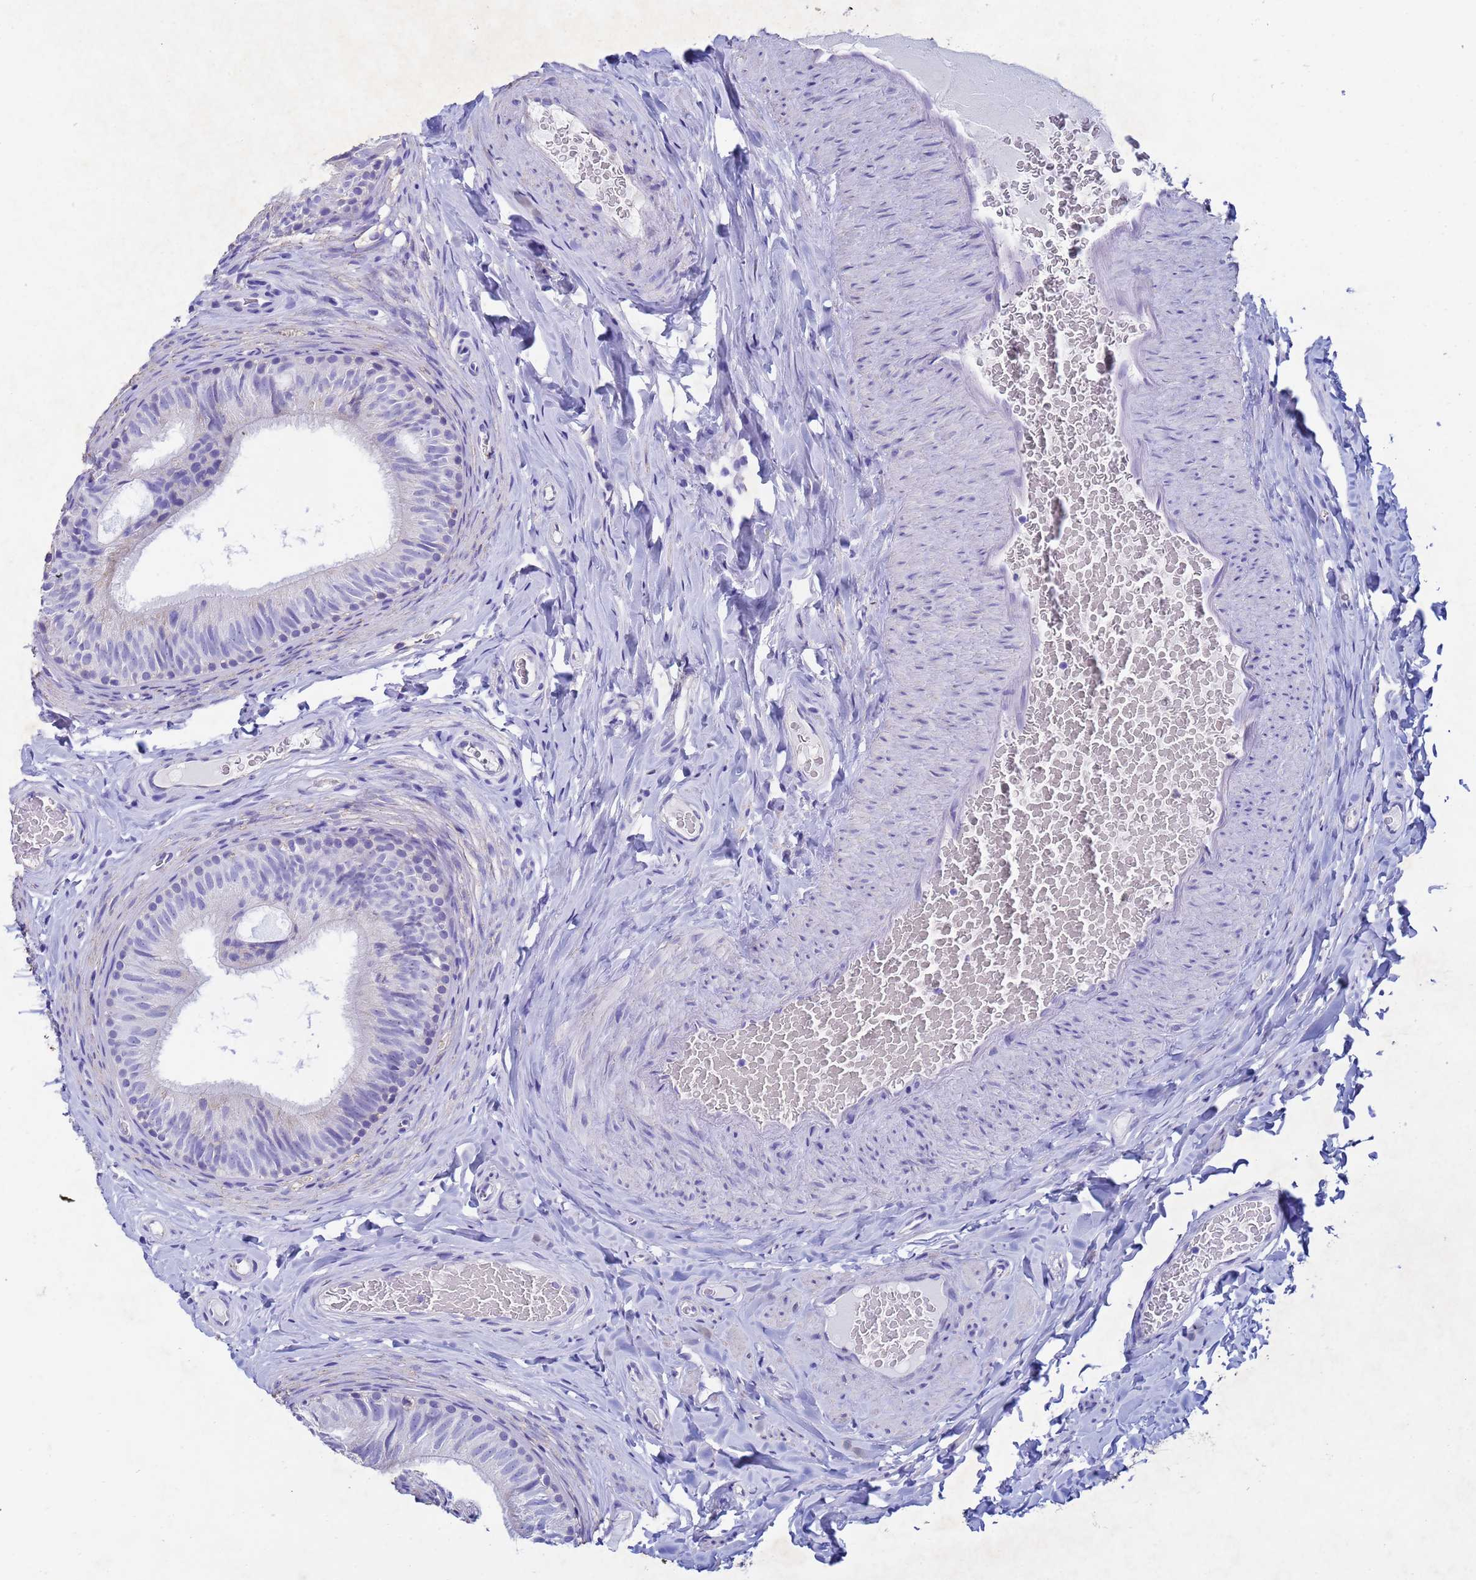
{"staining": {"intensity": "negative", "quantity": "none", "location": "none"}, "tissue": "epididymis", "cell_type": "Glandular cells", "image_type": "normal", "snomed": [{"axis": "morphology", "description": "Normal tissue, NOS"}, {"axis": "topography", "description": "Epididymis"}], "caption": "A histopathology image of epididymis stained for a protein demonstrates no brown staining in glandular cells.", "gene": "CSTB", "patient": {"sex": "male", "age": 34}}